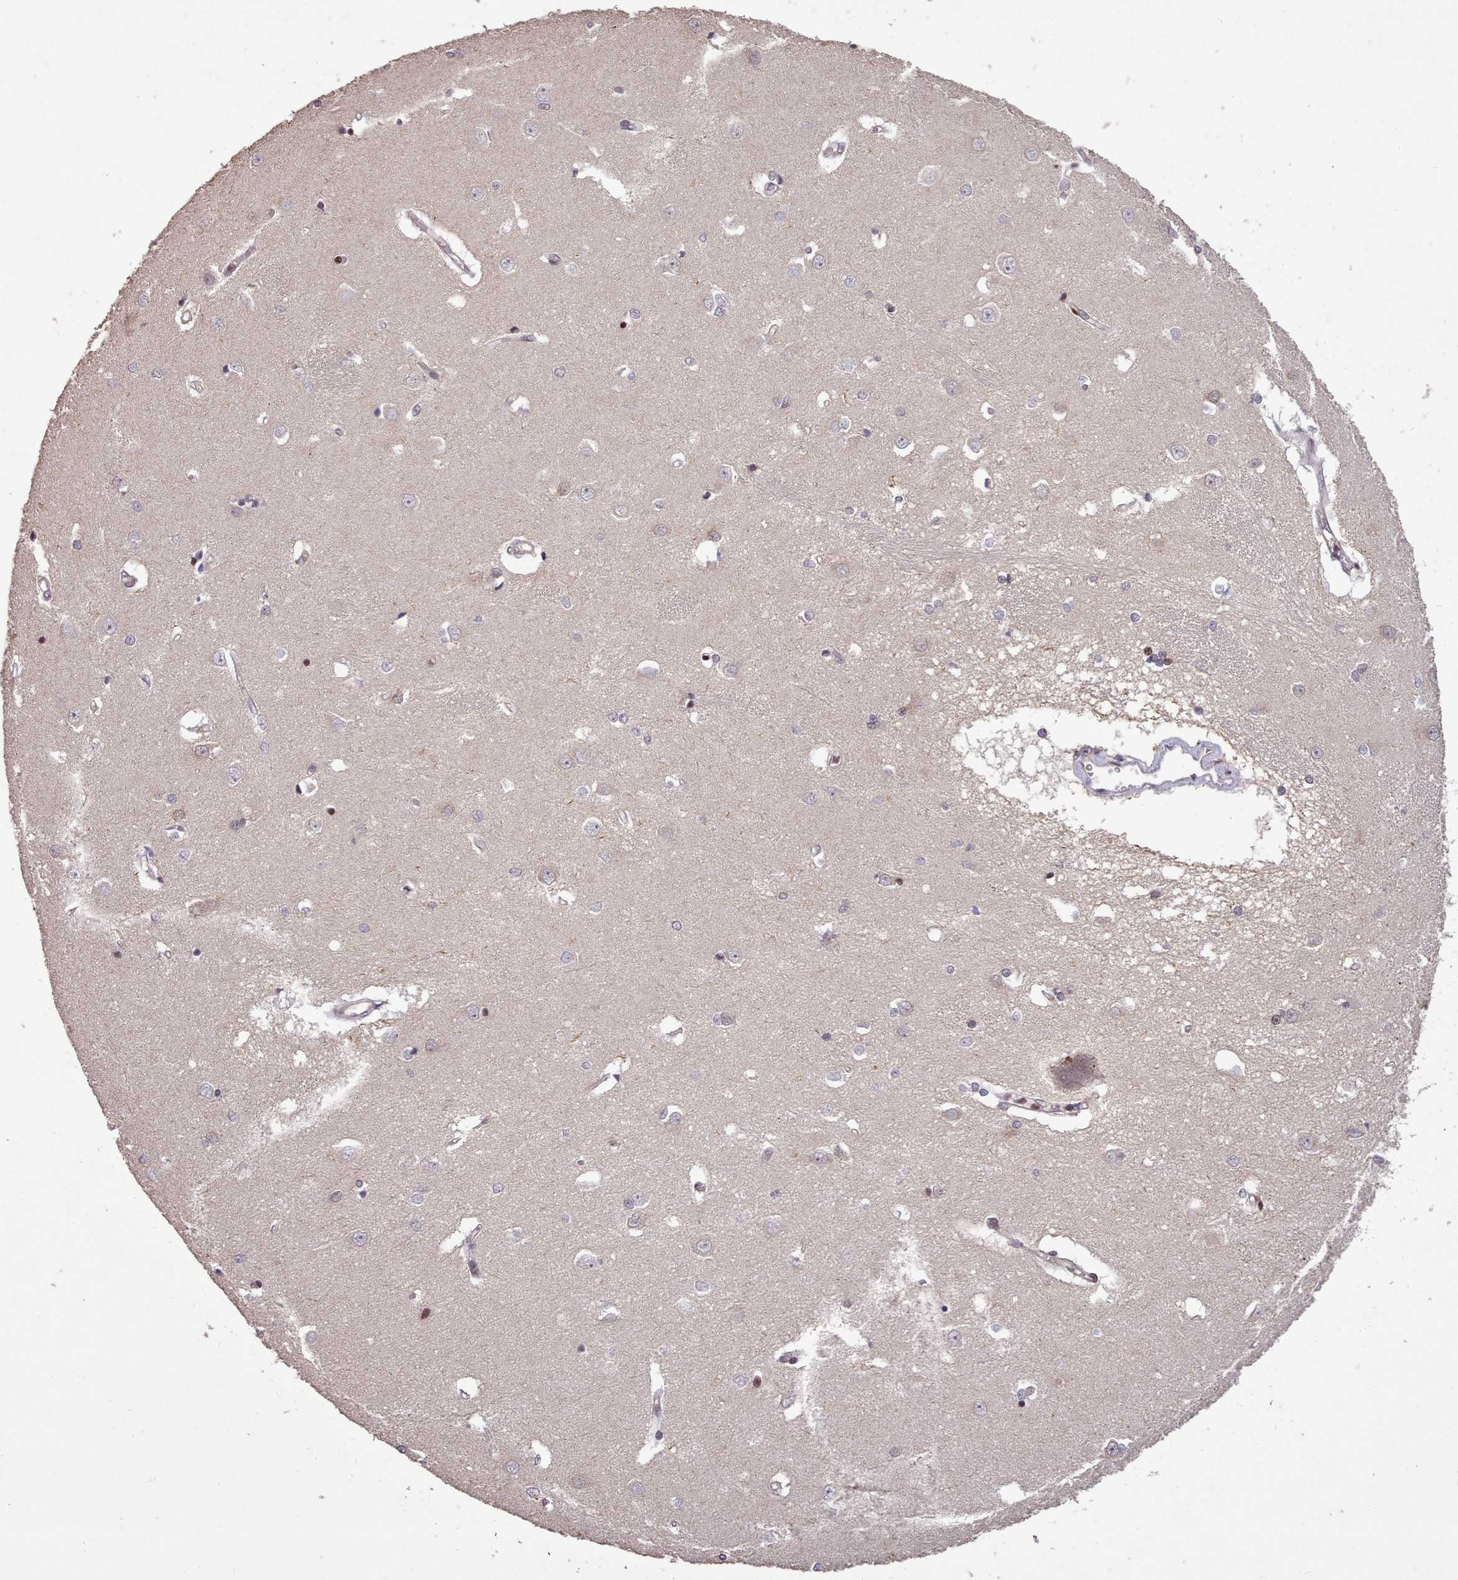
{"staining": {"intensity": "negative", "quantity": "none", "location": "none"}, "tissue": "caudate", "cell_type": "Glial cells", "image_type": "normal", "snomed": [{"axis": "morphology", "description": "Normal tissue, NOS"}, {"axis": "topography", "description": "Lateral ventricle wall"}], "caption": "A micrograph of caudate stained for a protein shows no brown staining in glial cells. The staining was performed using DAB (3,3'-diaminobenzidine) to visualize the protein expression in brown, while the nuclei were stained in blue with hematoxylin (Magnification: 20x).", "gene": "ENSA", "patient": {"sex": "male", "age": 37}}